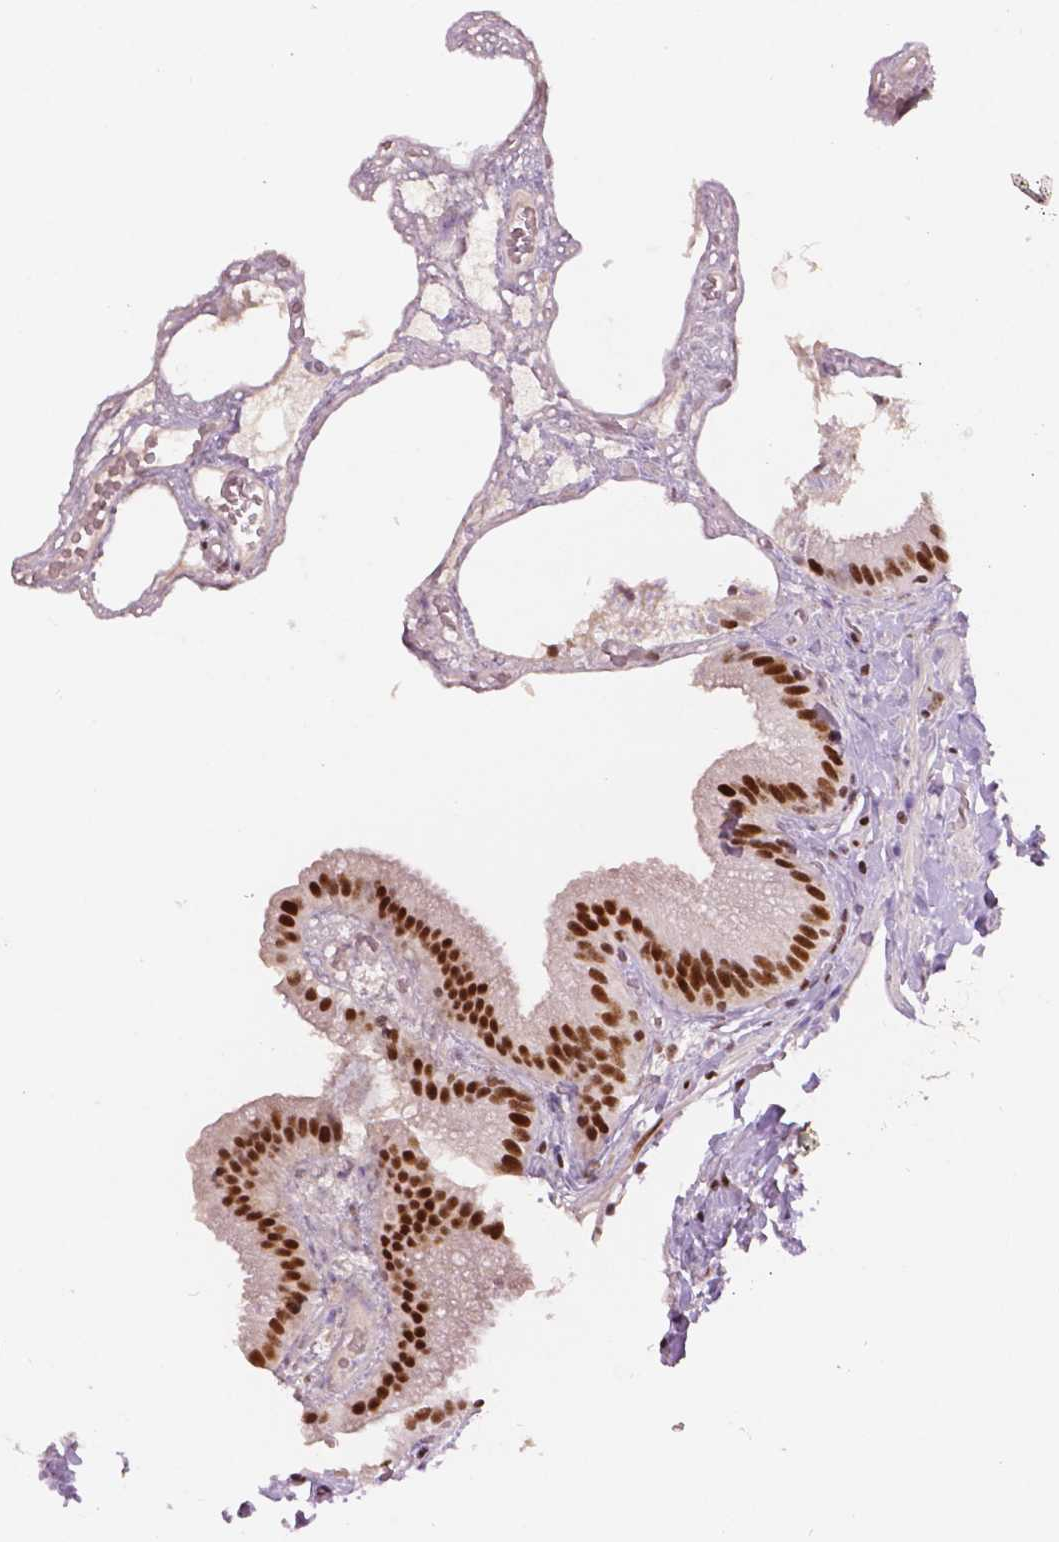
{"staining": {"intensity": "strong", "quantity": ">75%", "location": "nuclear"}, "tissue": "gallbladder", "cell_type": "Glandular cells", "image_type": "normal", "snomed": [{"axis": "morphology", "description": "Normal tissue, NOS"}, {"axis": "topography", "description": "Gallbladder"}], "caption": "Human gallbladder stained for a protein (brown) demonstrates strong nuclear positive expression in about >75% of glandular cells.", "gene": "BRD4", "patient": {"sex": "female", "age": 63}}